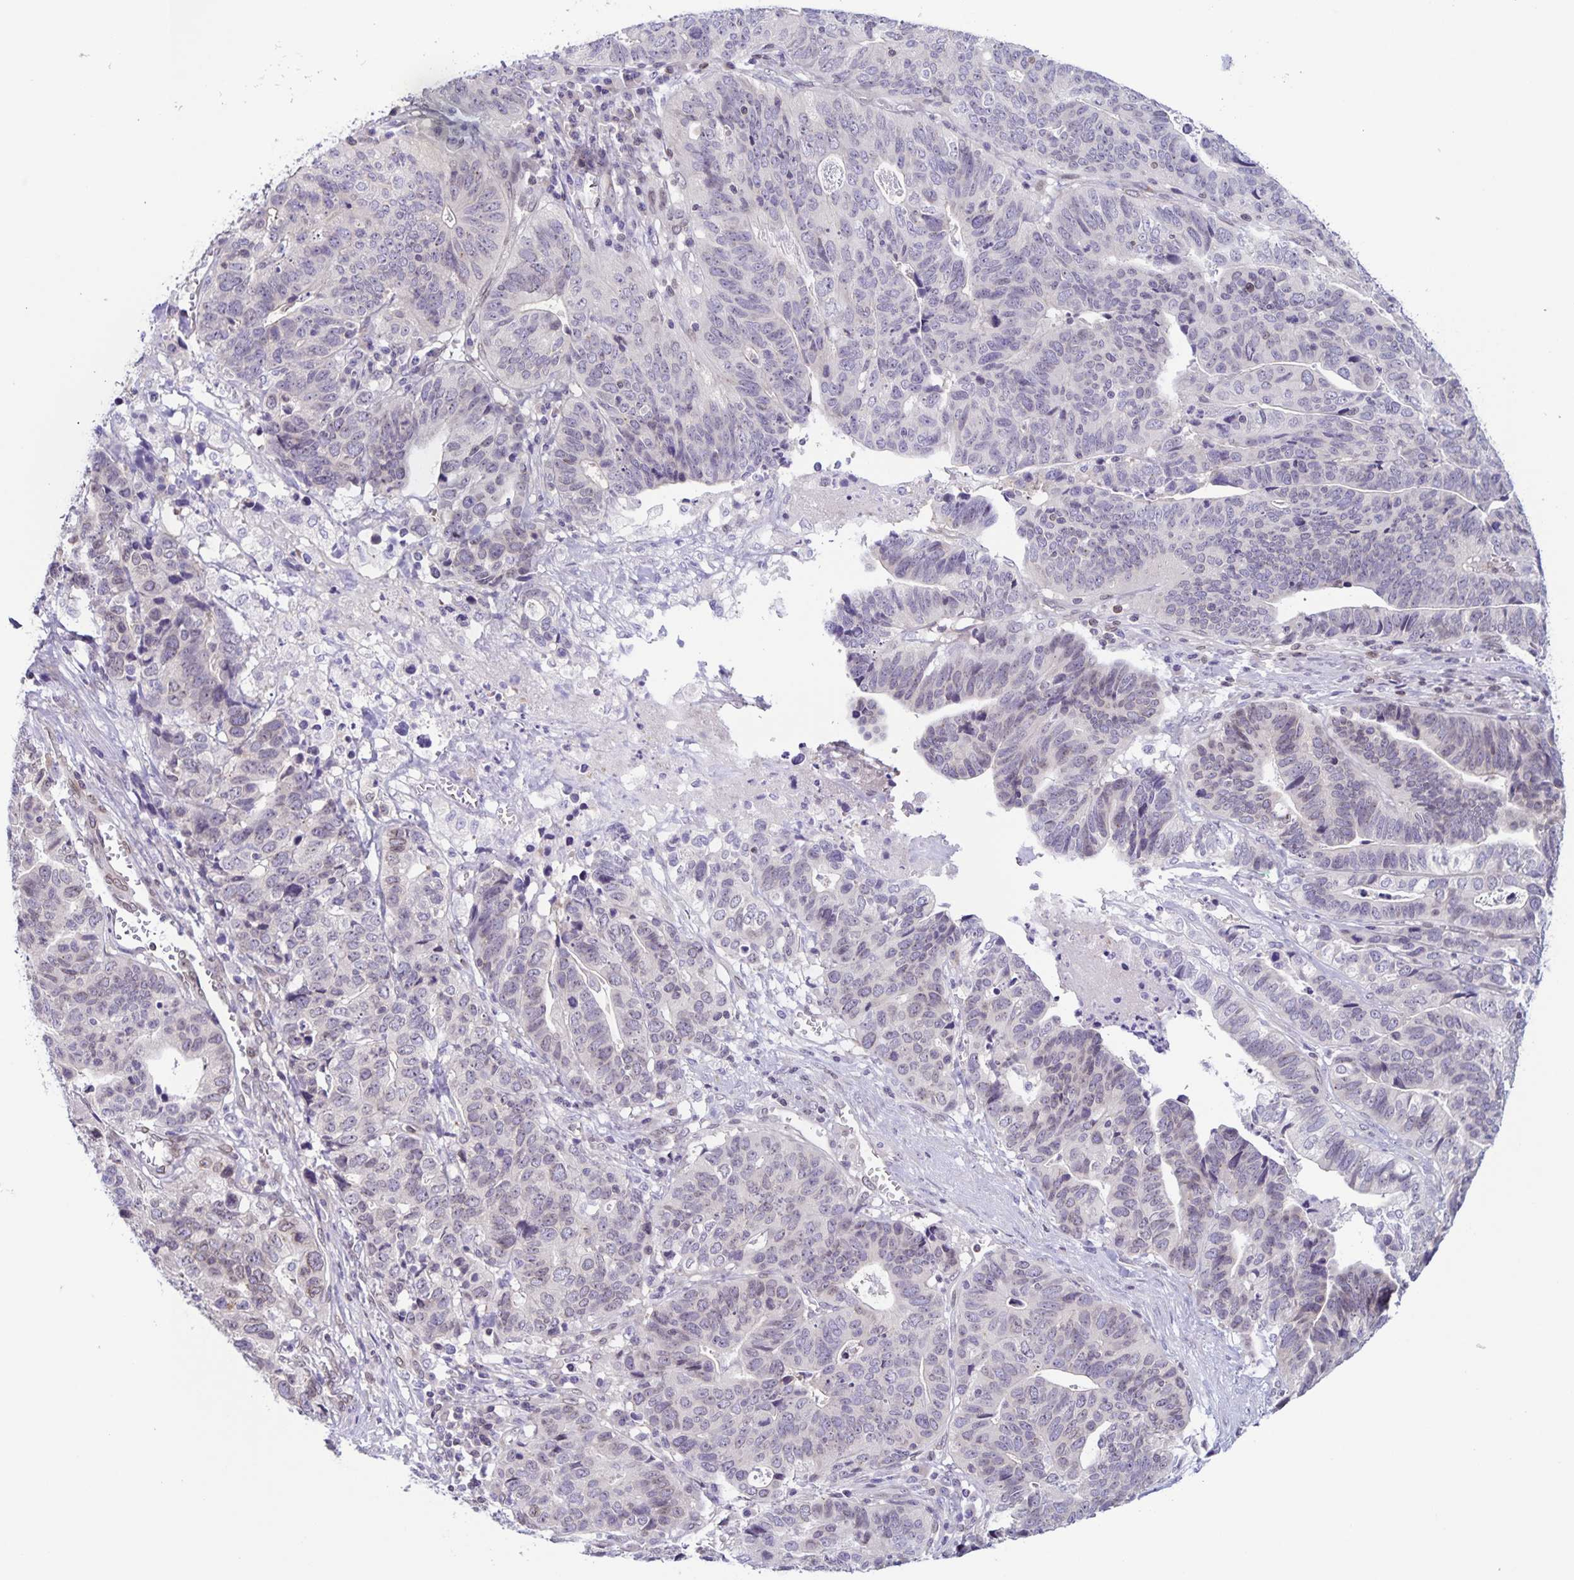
{"staining": {"intensity": "negative", "quantity": "none", "location": "none"}, "tissue": "stomach cancer", "cell_type": "Tumor cells", "image_type": "cancer", "snomed": [{"axis": "morphology", "description": "Adenocarcinoma, NOS"}, {"axis": "topography", "description": "Stomach, upper"}], "caption": "This is a micrograph of immunohistochemistry staining of adenocarcinoma (stomach), which shows no staining in tumor cells.", "gene": "SYNE2", "patient": {"sex": "female", "age": 67}}